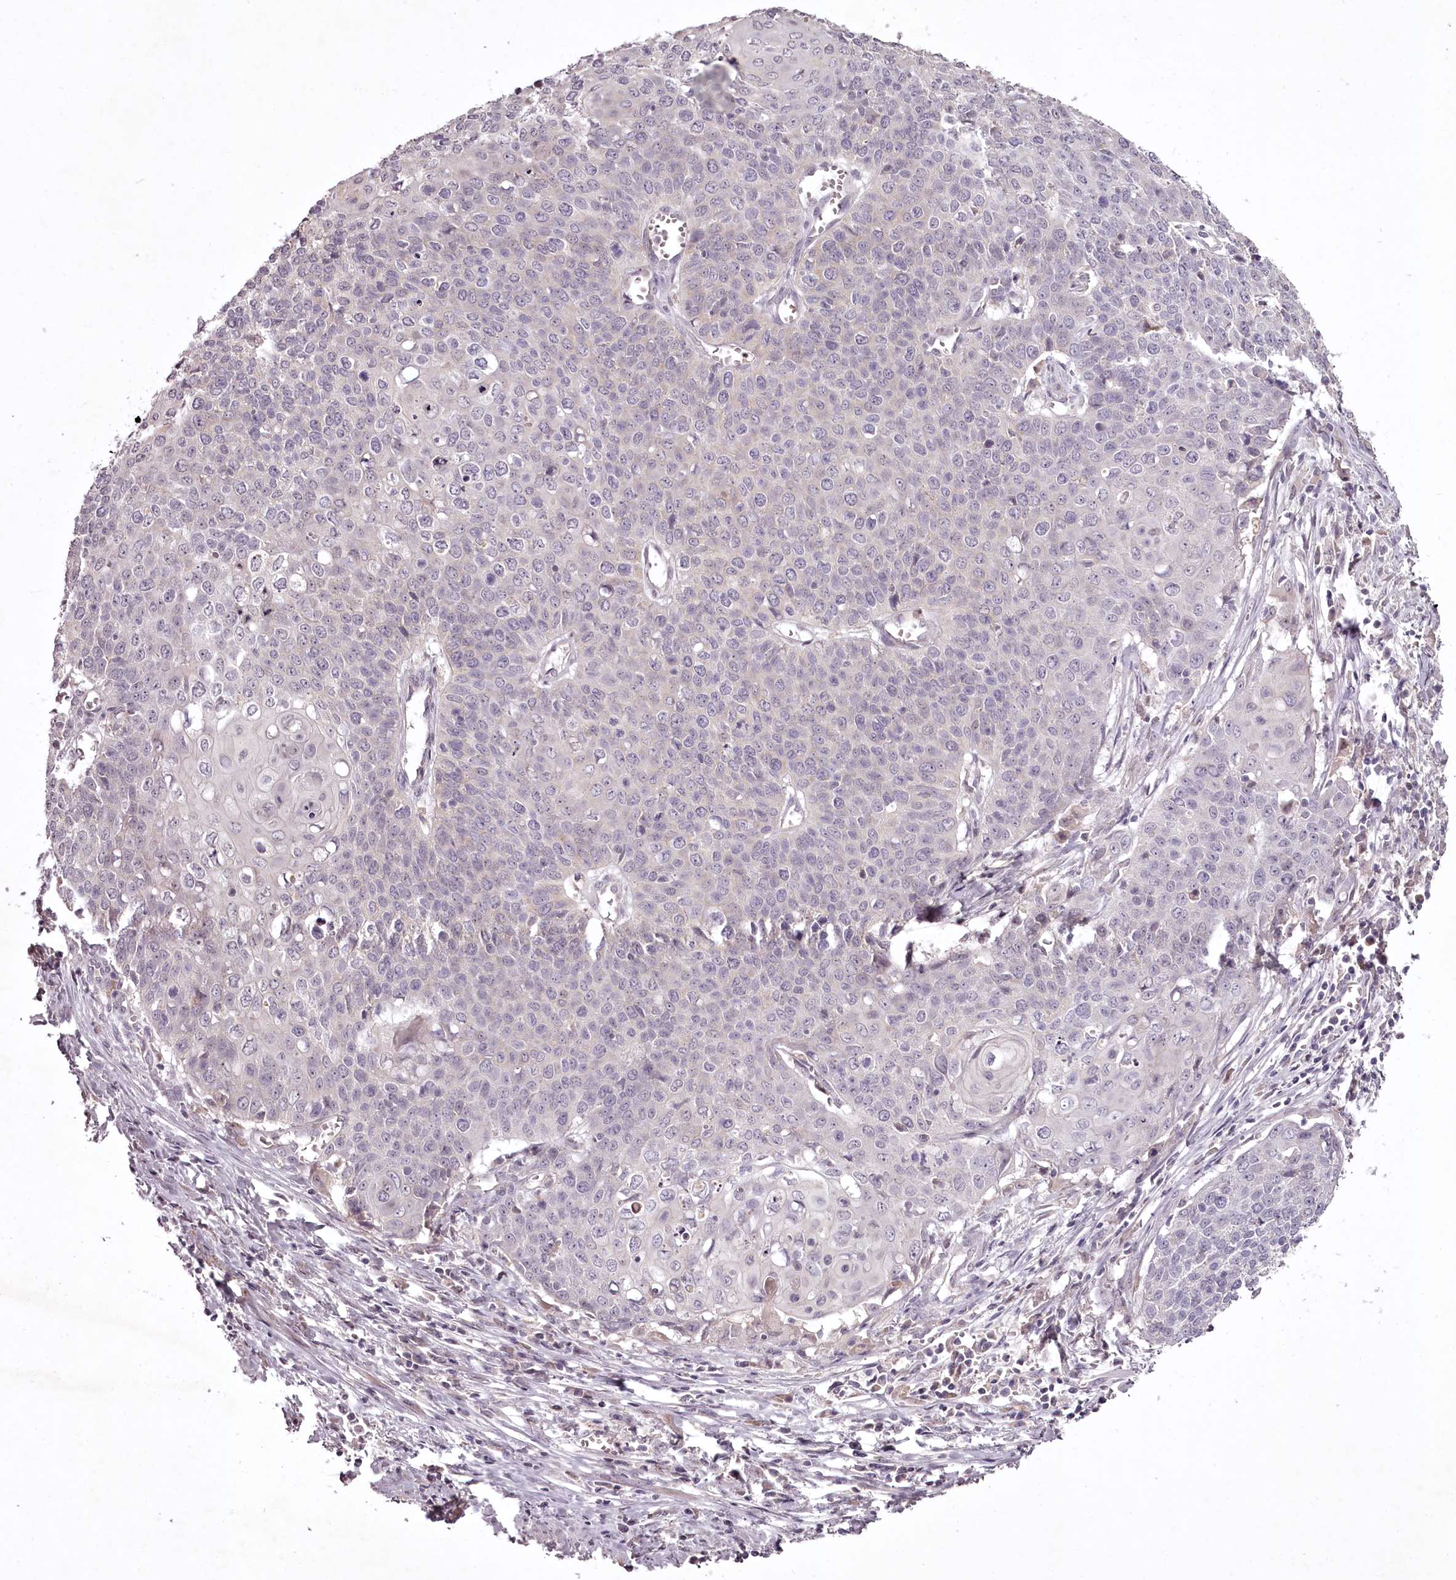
{"staining": {"intensity": "negative", "quantity": "none", "location": "none"}, "tissue": "cervical cancer", "cell_type": "Tumor cells", "image_type": "cancer", "snomed": [{"axis": "morphology", "description": "Squamous cell carcinoma, NOS"}, {"axis": "topography", "description": "Cervix"}], "caption": "DAB (3,3'-diaminobenzidine) immunohistochemical staining of human cervical cancer reveals no significant expression in tumor cells.", "gene": "RBMXL2", "patient": {"sex": "female", "age": 39}}